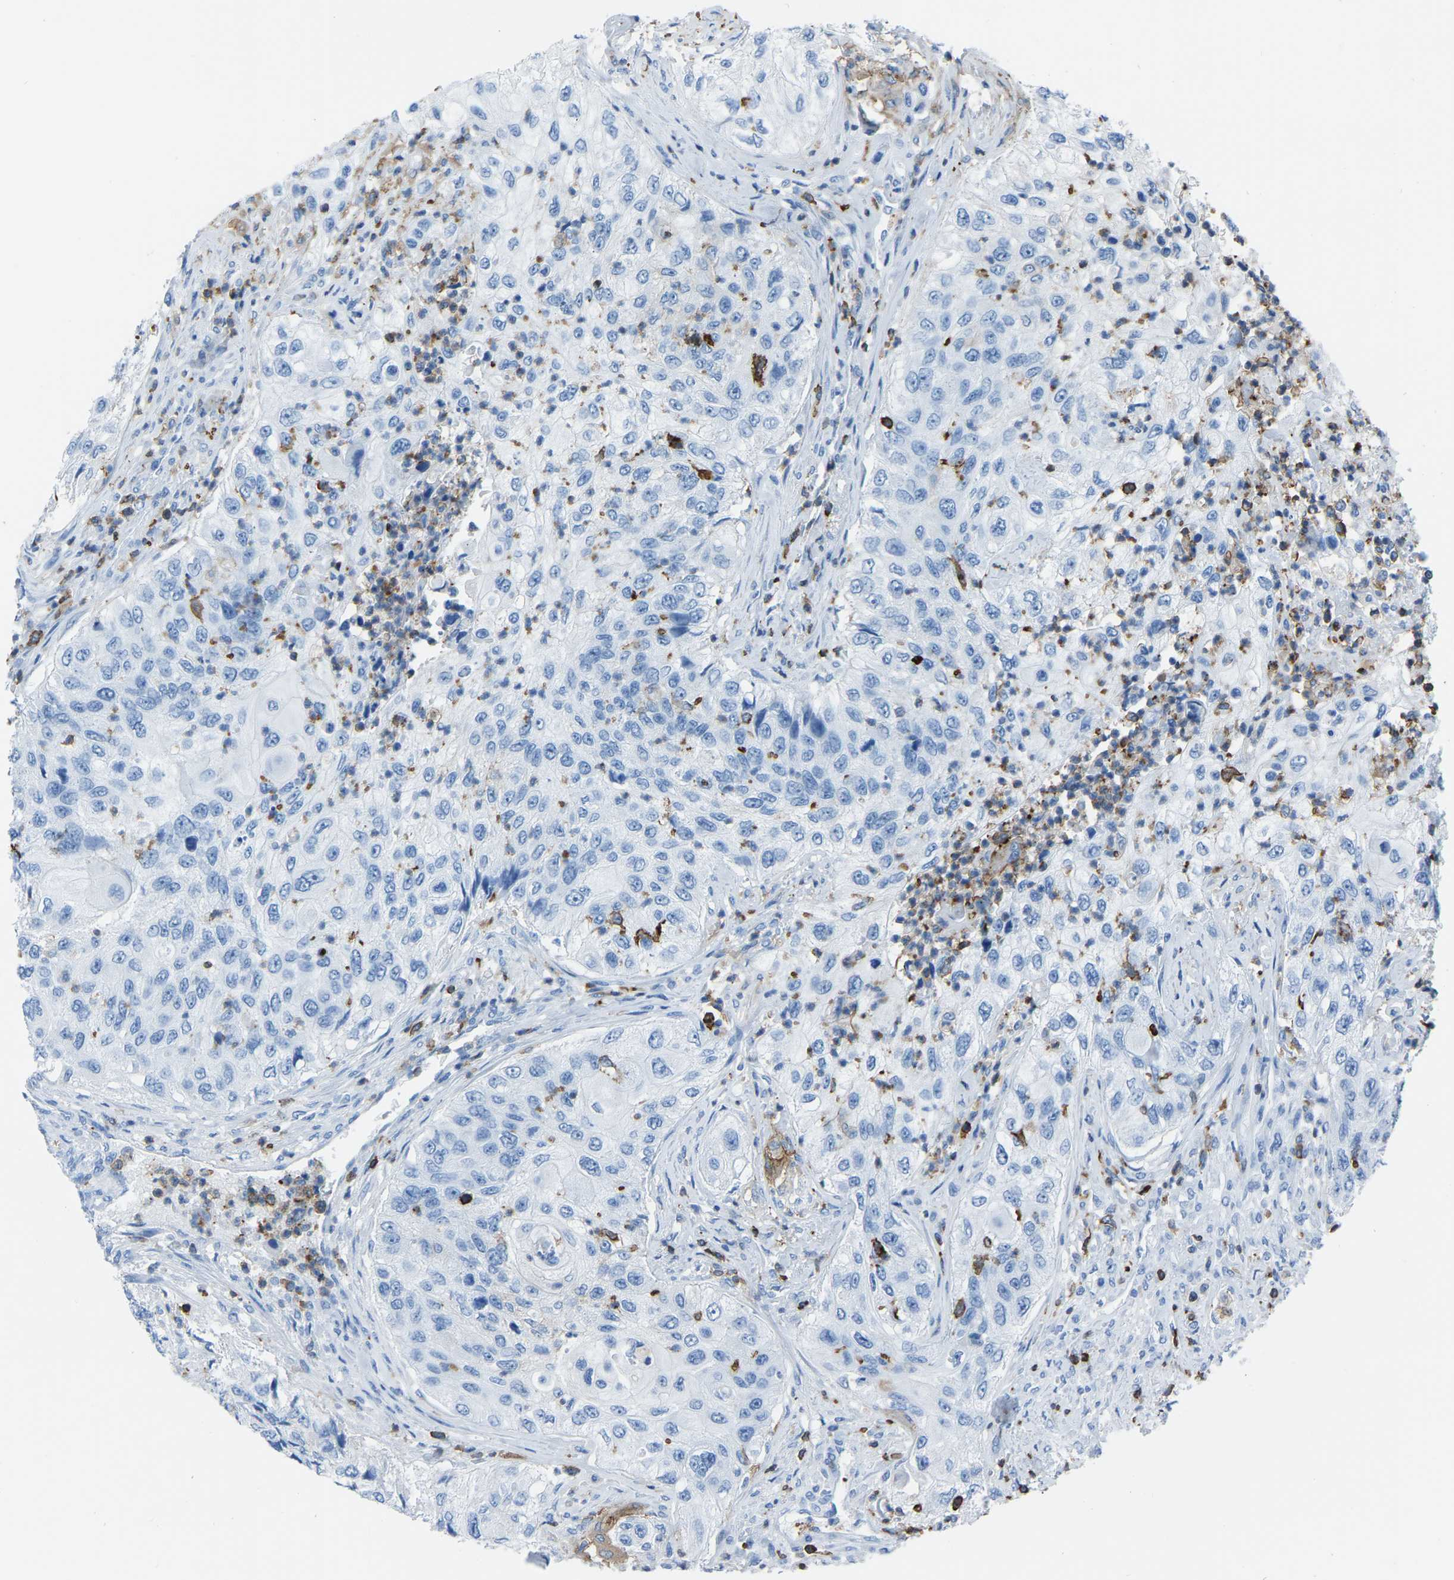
{"staining": {"intensity": "negative", "quantity": "none", "location": "none"}, "tissue": "urothelial cancer", "cell_type": "Tumor cells", "image_type": "cancer", "snomed": [{"axis": "morphology", "description": "Urothelial carcinoma, High grade"}, {"axis": "topography", "description": "Urinary bladder"}], "caption": "Immunohistochemistry (IHC) of urothelial carcinoma (high-grade) displays no staining in tumor cells.", "gene": "LSP1", "patient": {"sex": "female", "age": 60}}